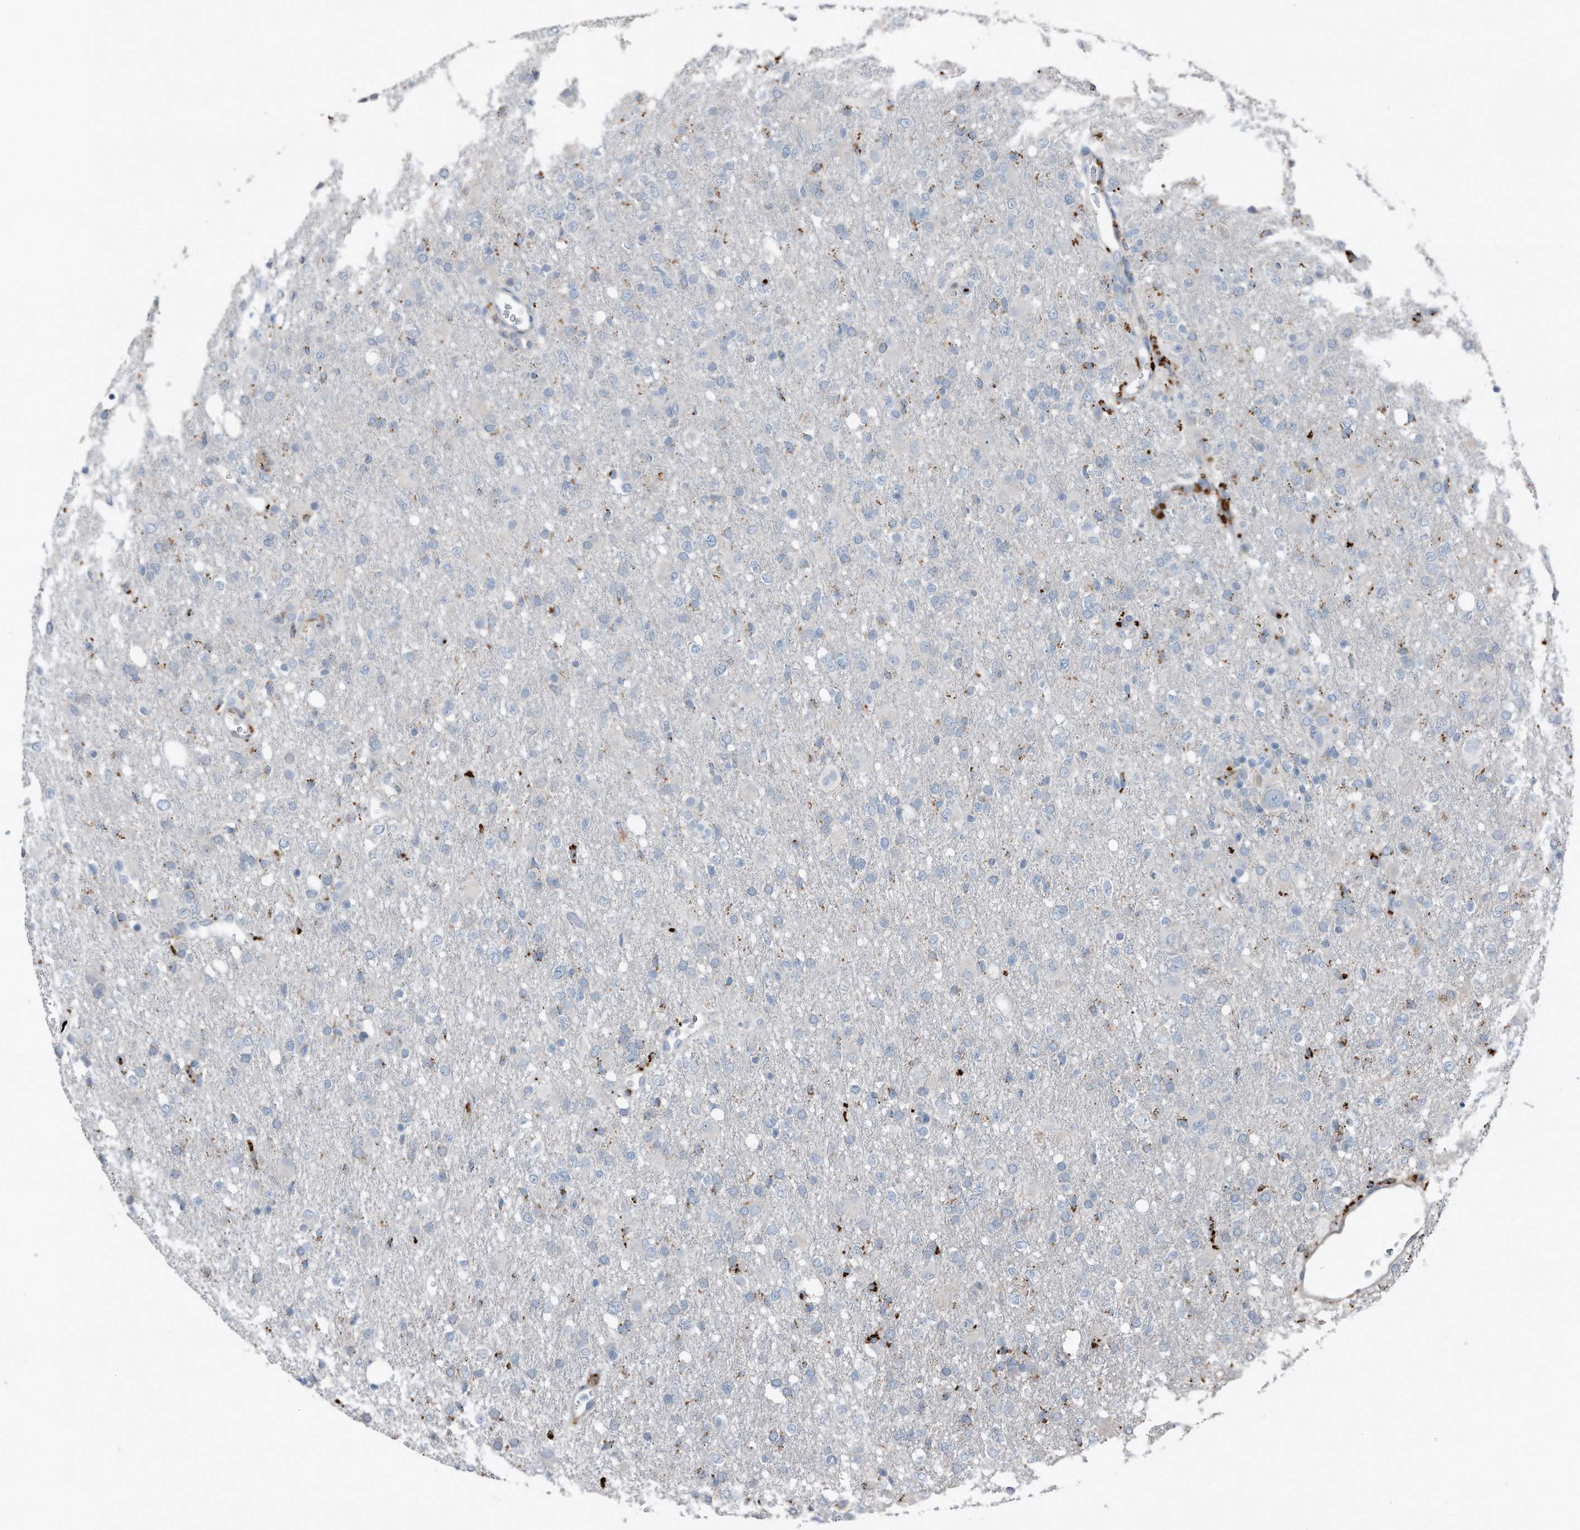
{"staining": {"intensity": "negative", "quantity": "none", "location": "none"}, "tissue": "glioma", "cell_type": "Tumor cells", "image_type": "cancer", "snomed": [{"axis": "morphology", "description": "Glioma, malignant, High grade"}, {"axis": "topography", "description": "Brain"}], "caption": "A high-resolution micrograph shows immunohistochemistry staining of malignant high-grade glioma, which demonstrates no significant expression in tumor cells. (DAB immunohistochemistry with hematoxylin counter stain).", "gene": "ZNF772", "patient": {"sex": "female", "age": 57}}